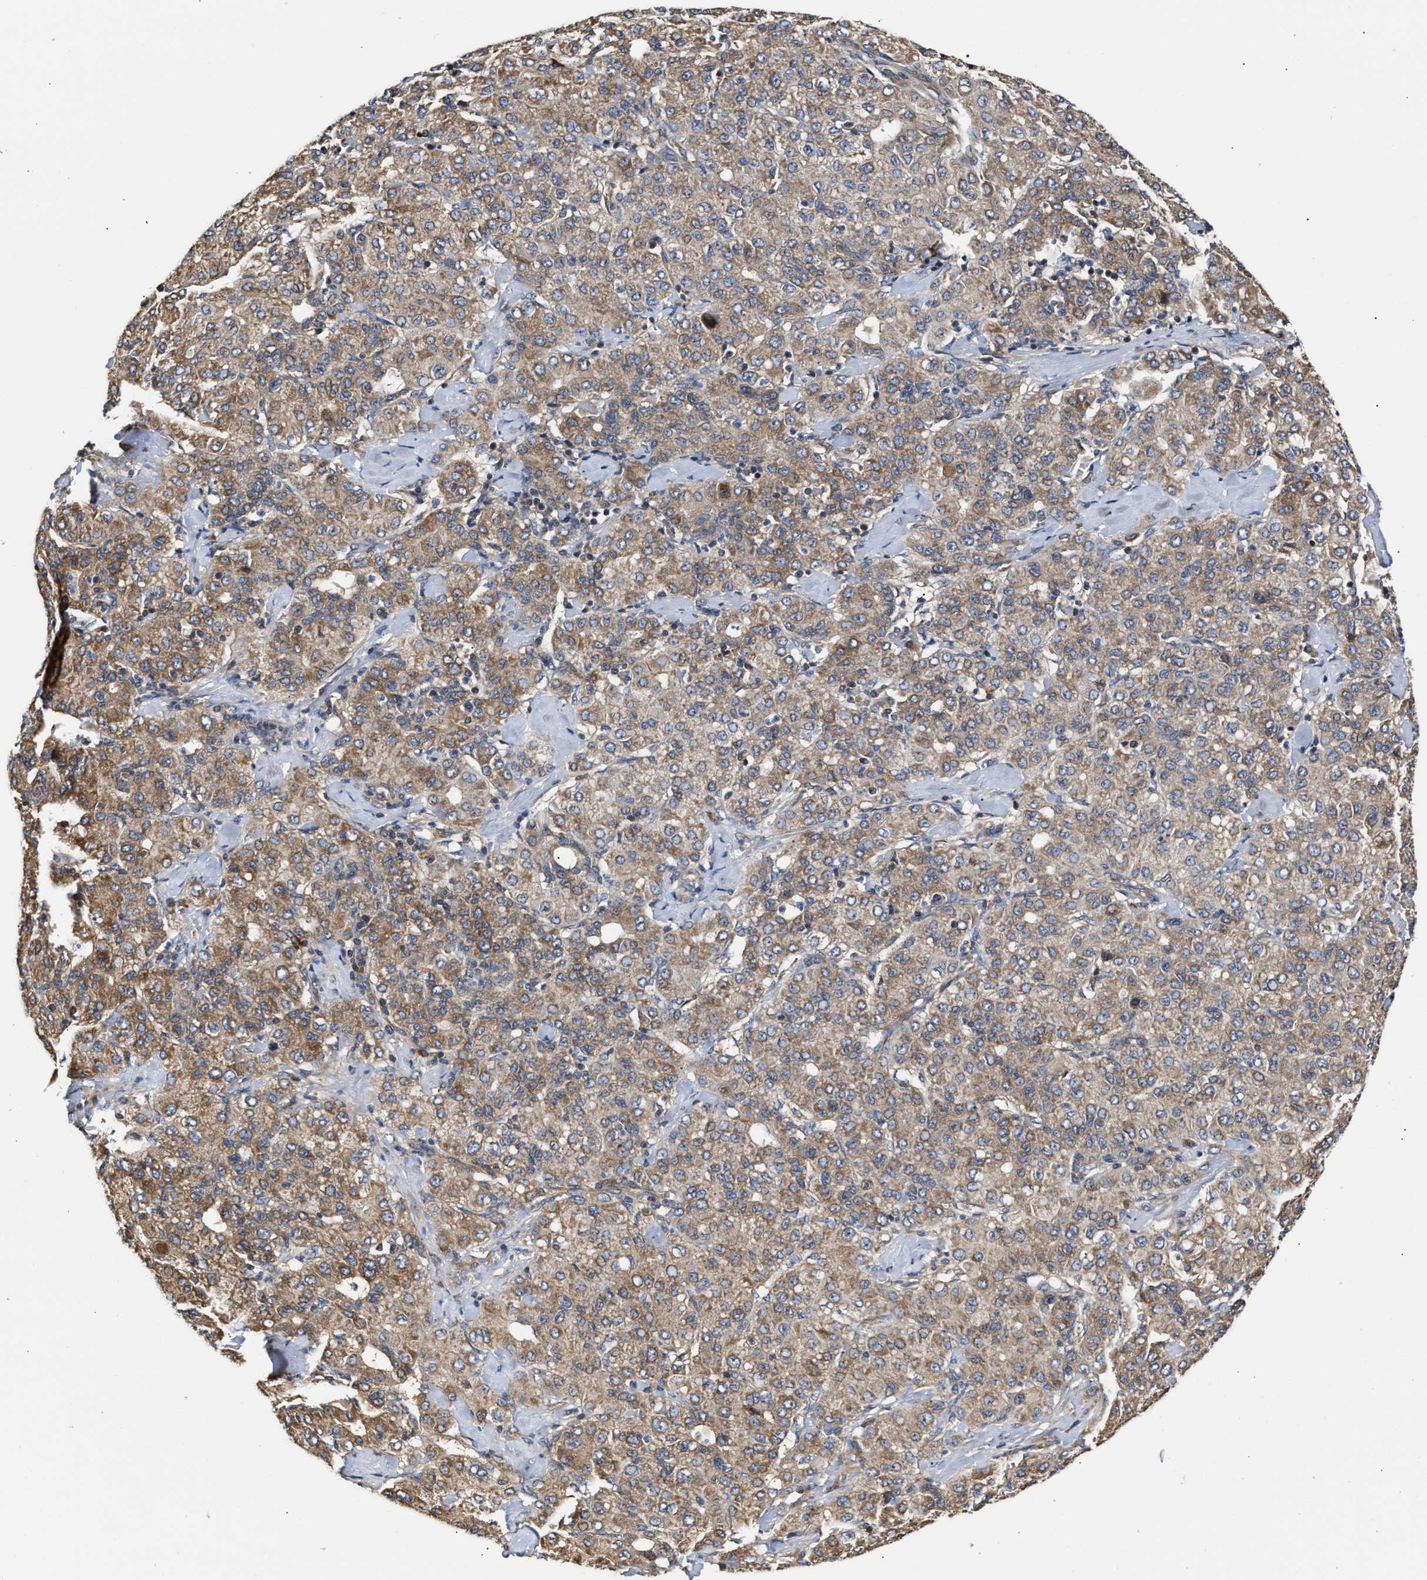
{"staining": {"intensity": "moderate", "quantity": ">75%", "location": "cytoplasmic/membranous"}, "tissue": "liver cancer", "cell_type": "Tumor cells", "image_type": "cancer", "snomed": [{"axis": "morphology", "description": "Carcinoma, Hepatocellular, NOS"}, {"axis": "topography", "description": "Liver"}], "caption": "Protein expression by immunohistochemistry demonstrates moderate cytoplasmic/membranous expression in about >75% of tumor cells in liver hepatocellular carcinoma. Nuclei are stained in blue.", "gene": "CLIP2", "patient": {"sex": "male", "age": 65}}